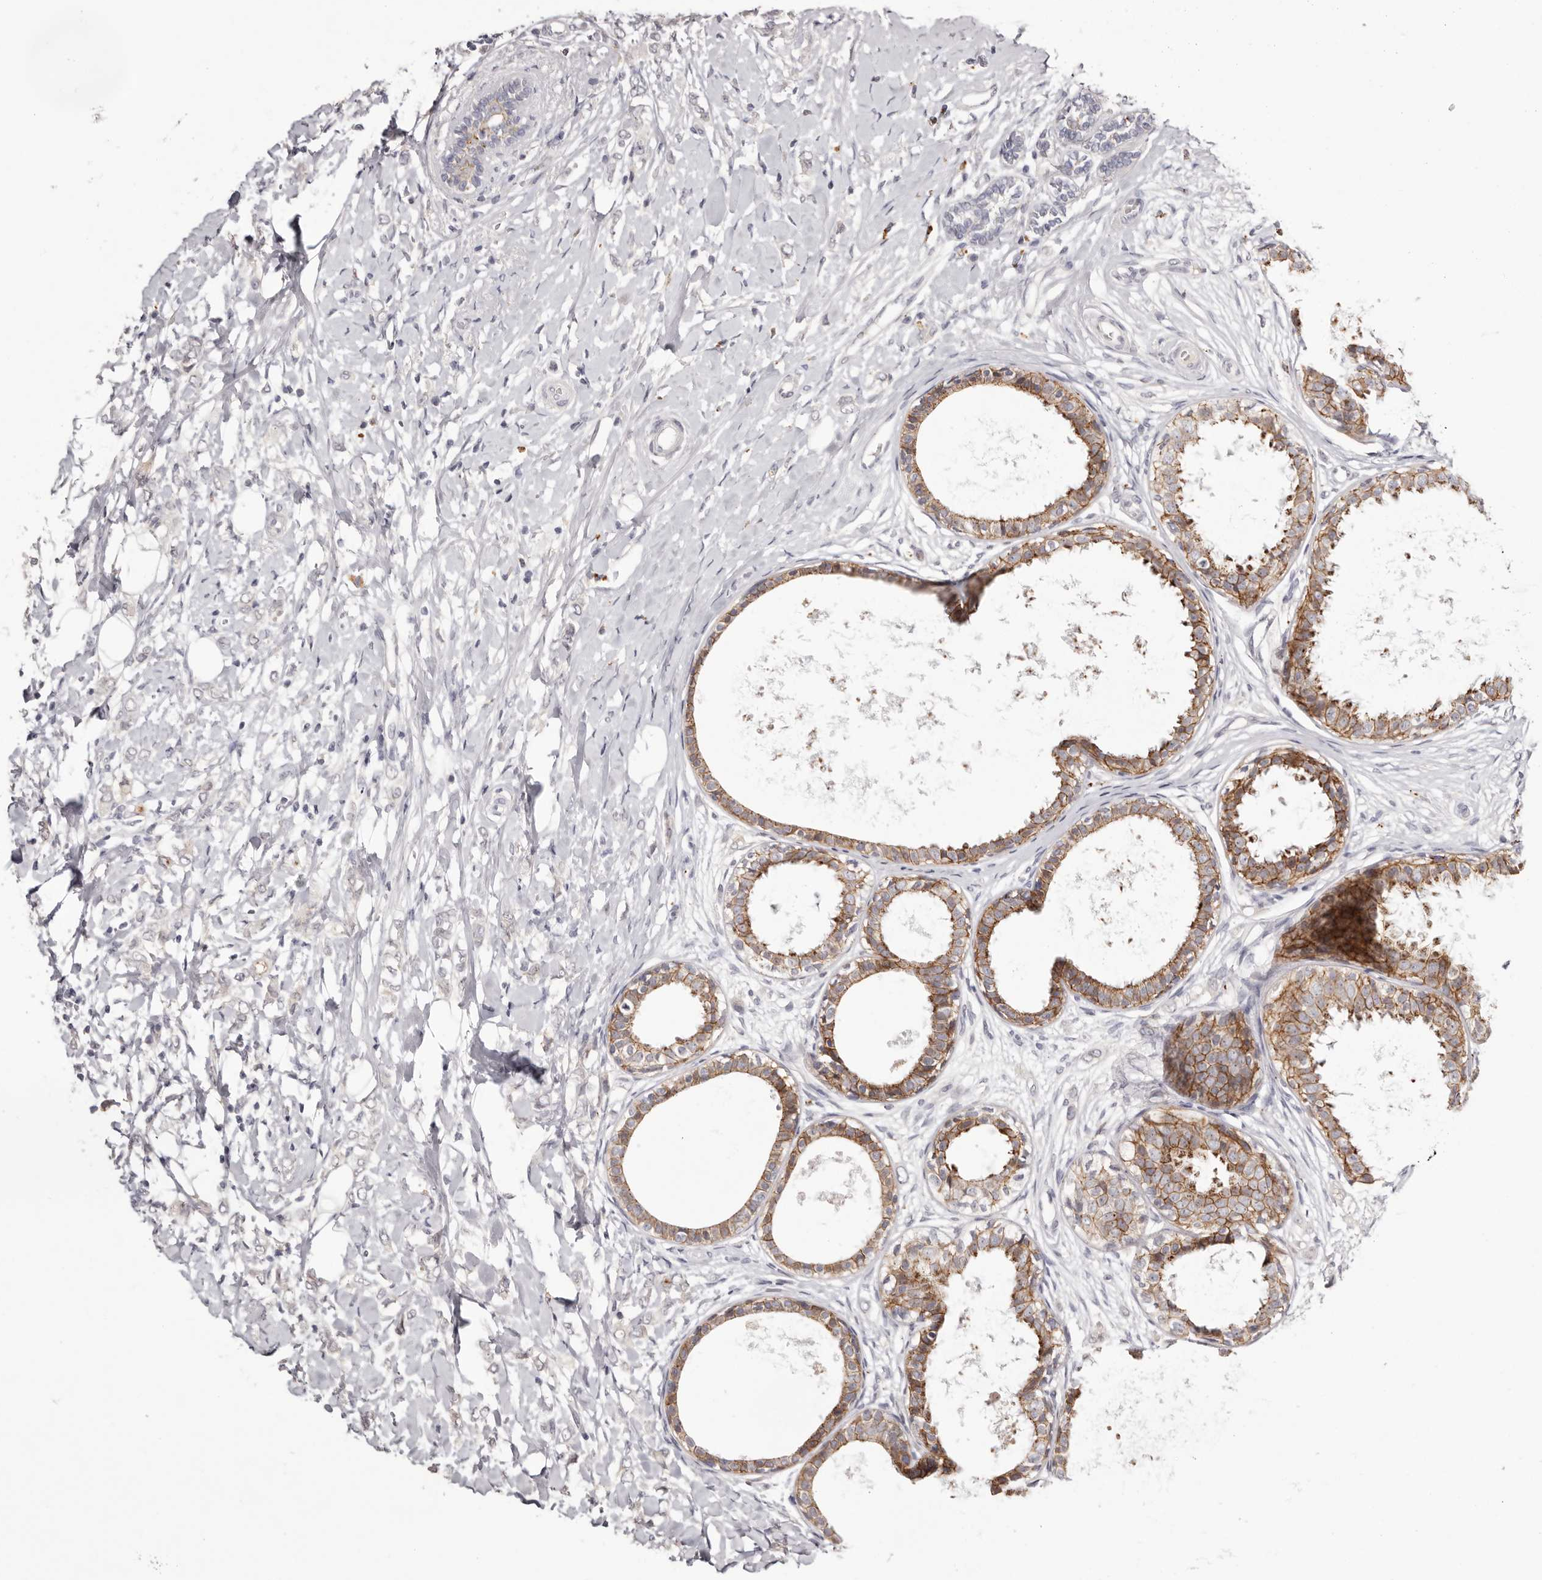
{"staining": {"intensity": "moderate", "quantity": ">75%", "location": "cytoplasmic/membranous"}, "tissue": "breast cancer", "cell_type": "Tumor cells", "image_type": "cancer", "snomed": [{"axis": "morphology", "description": "Normal tissue, NOS"}, {"axis": "morphology", "description": "Lobular carcinoma"}, {"axis": "topography", "description": "Breast"}], "caption": "Protein staining exhibits moderate cytoplasmic/membranous staining in about >75% of tumor cells in breast lobular carcinoma.", "gene": "PCDHB6", "patient": {"sex": "female", "age": 47}}